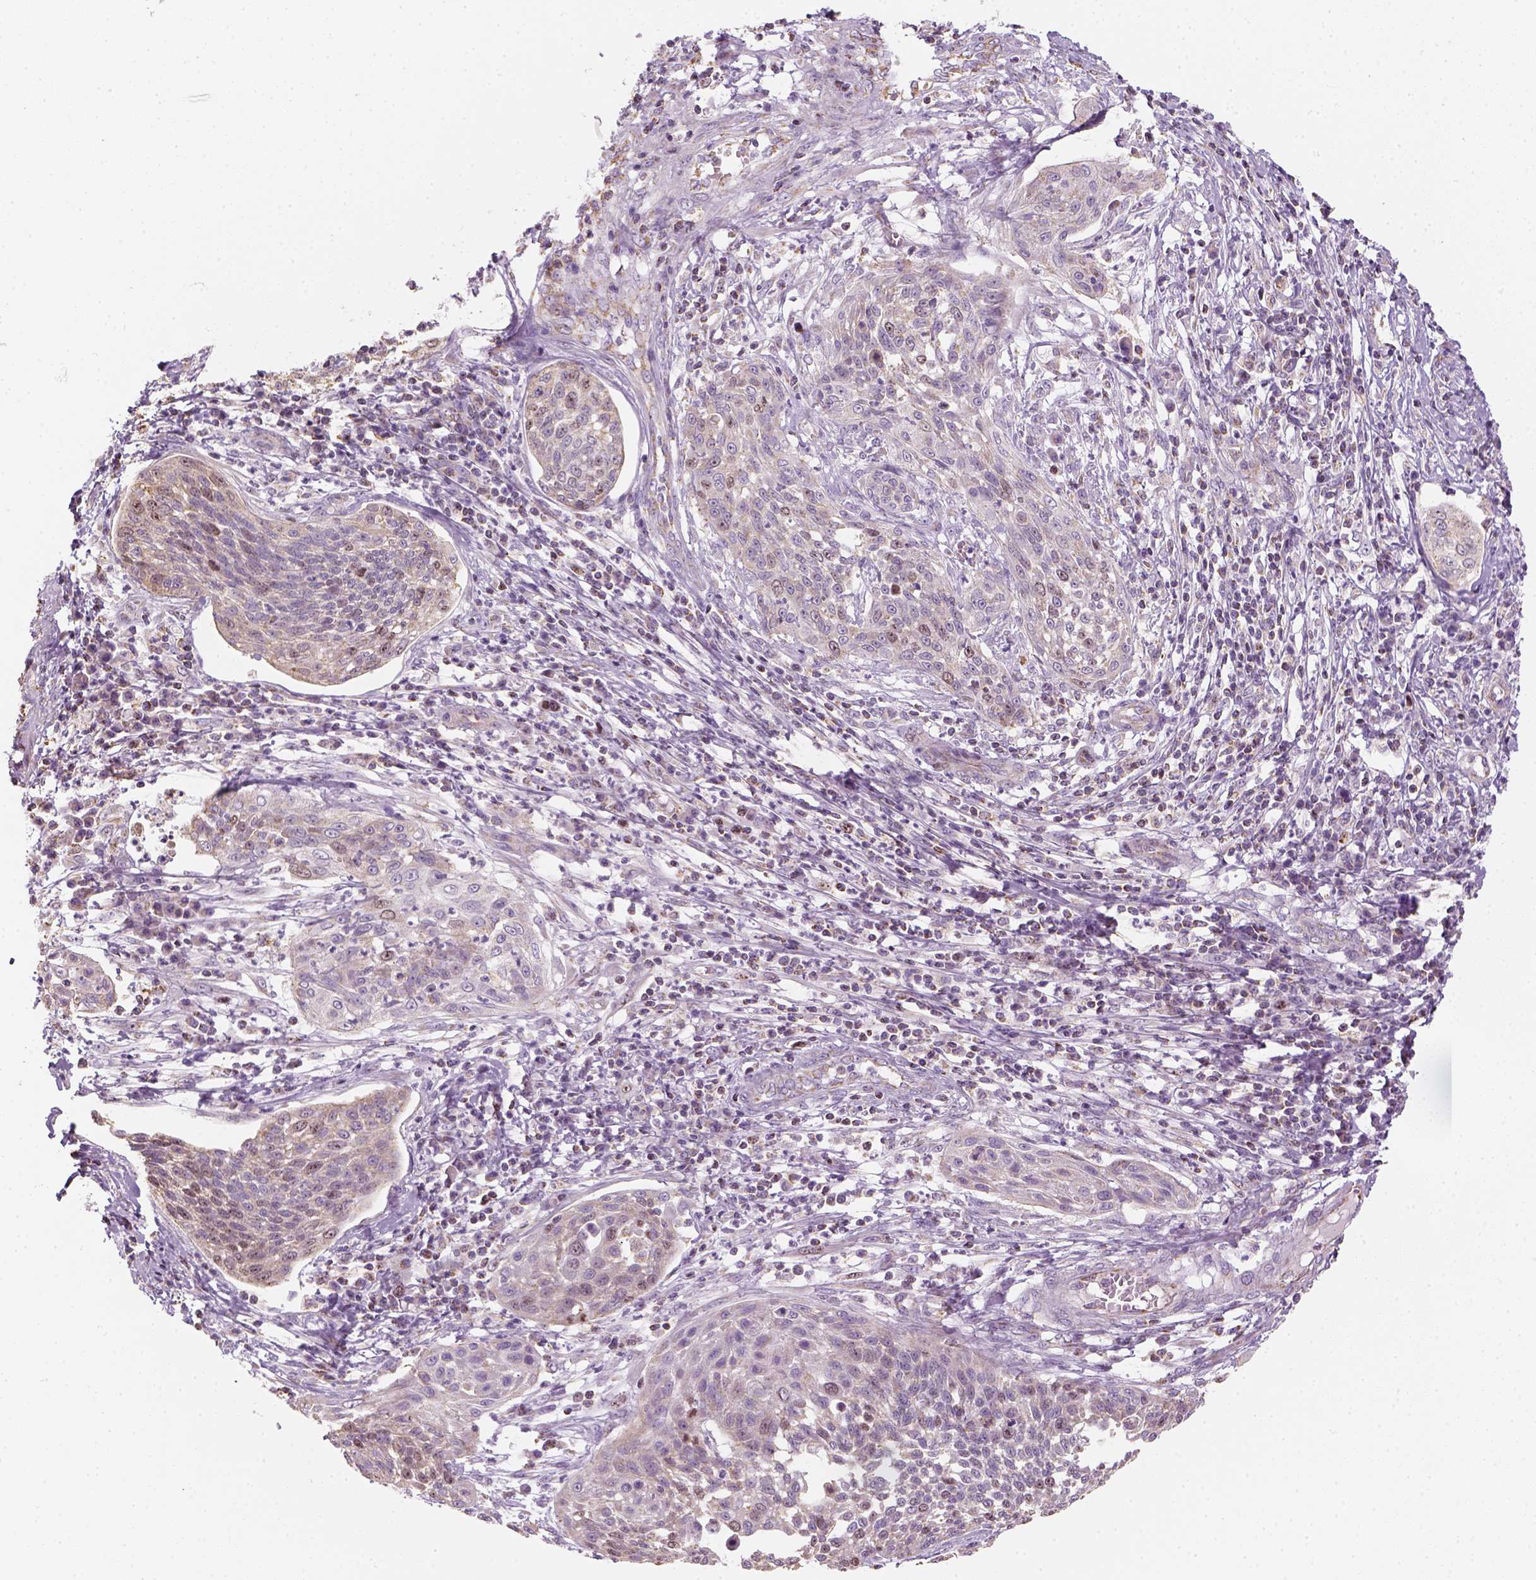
{"staining": {"intensity": "weak", "quantity": ">75%", "location": "cytoplasmic/membranous"}, "tissue": "cervical cancer", "cell_type": "Tumor cells", "image_type": "cancer", "snomed": [{"axis": "morphology", "description": "Squamous cell carcinoma, NOS"}, {"axis": "topography", "description": "Cervix"}], "caption": "This photomicrograph exhibits IHC staining of cervical squamous cell carcinoma, with low weak cytoplasmic/membranous positivity in approximately >75% of tumor cells.", "gene": "LCA5", "patient": {"sex": "female", "age": 34}}